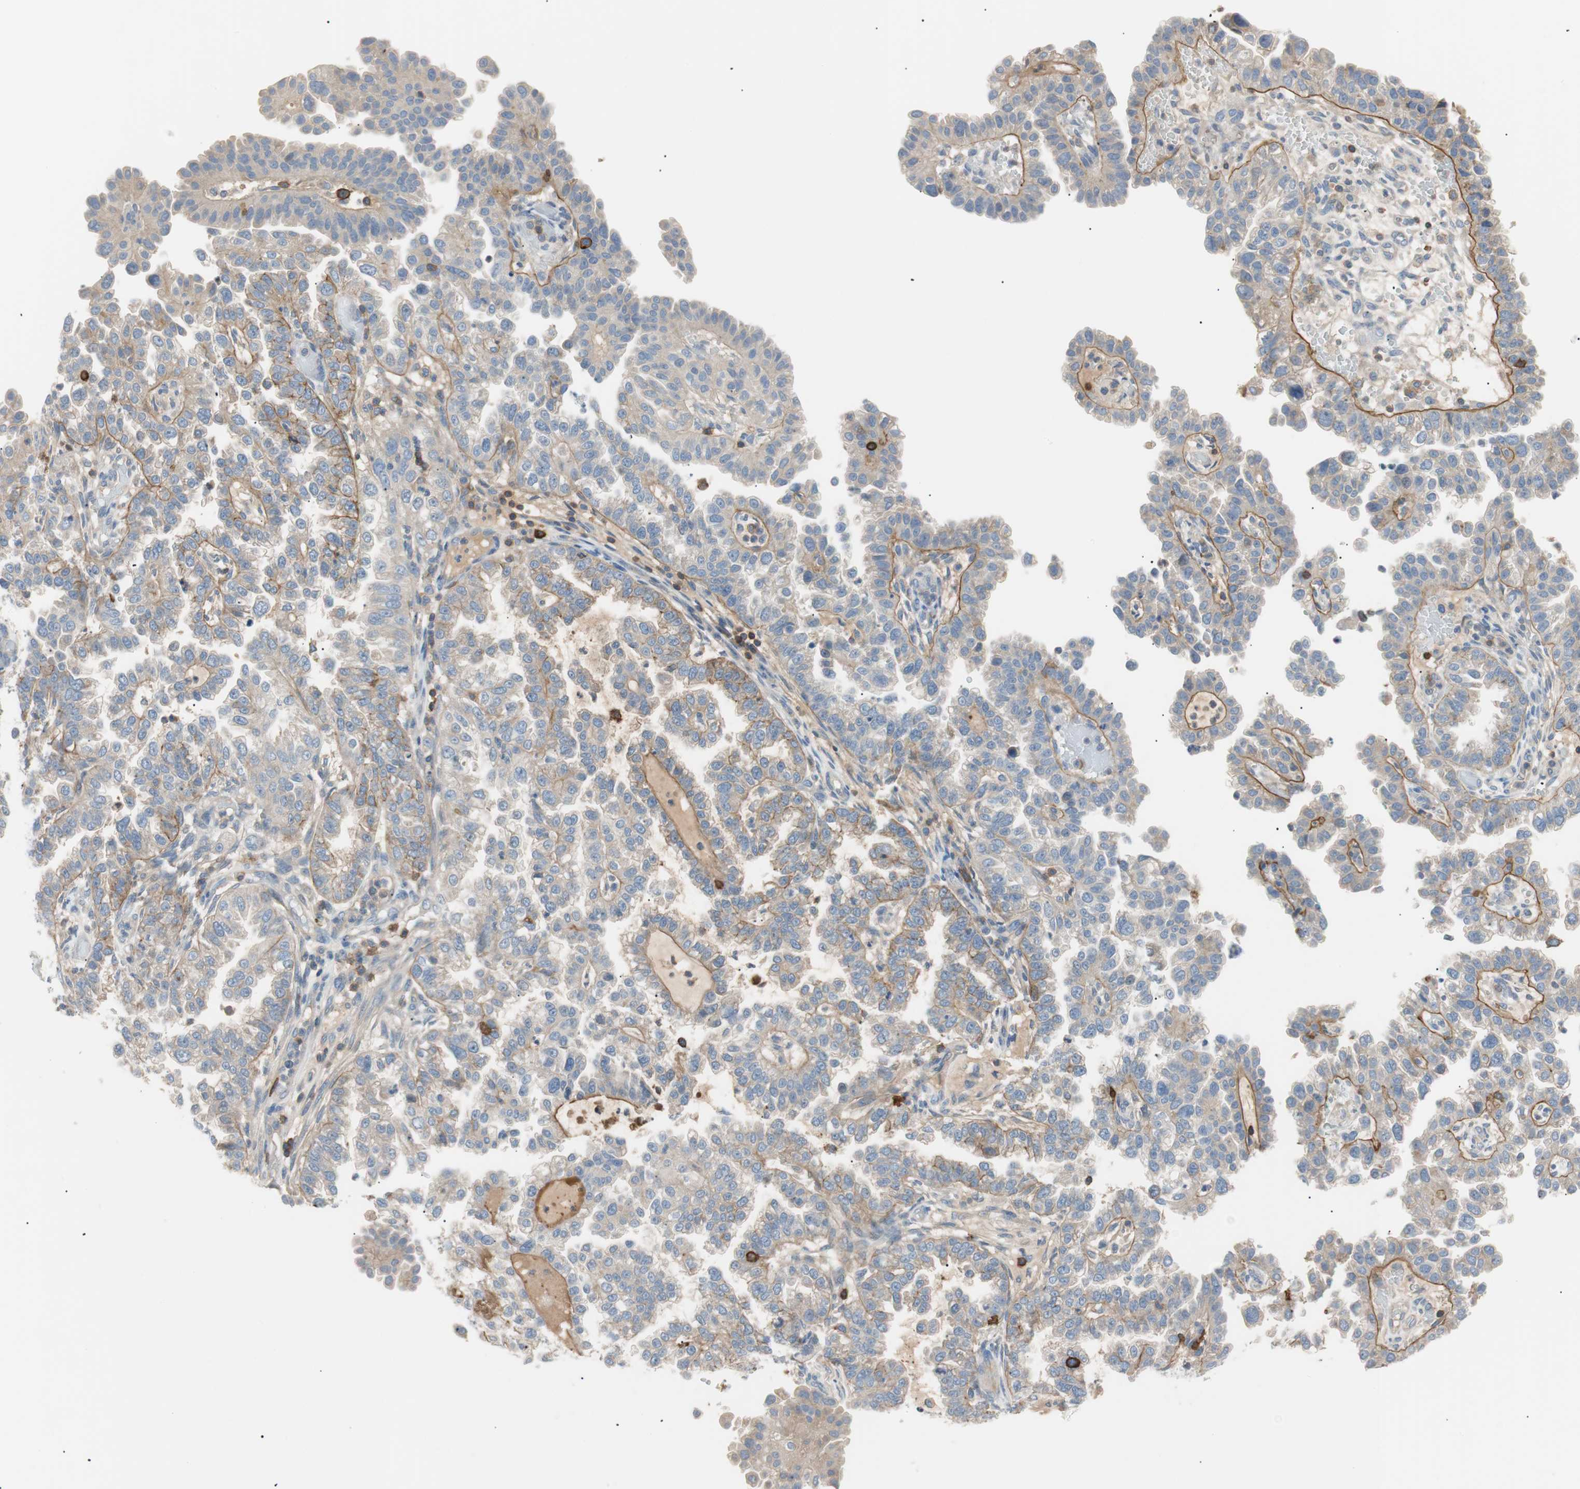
{"staining": {"intensity": "moderate", "quantity": "25%-75%", "location": "cytoplasmic/membranous"}, "tissue": "endometrial cancer", "cell_type": "Tumor cells", "image_type": "cancer", "snomed": [{"axis": "morphology", "description": "Adenocarcinoma, NOS"}, {"axis": "topography", "description": "Endometrium"}], "caption": "Endometrial cancer (adenocarcinoma) stained for a protein (brown) demonstrates moderate cytoplasmic/membranous positive positivity in about 25%-75% of tumor cells.", "gene": "TNFRSF18", "patient": {"sex": "female", "age": 85}}